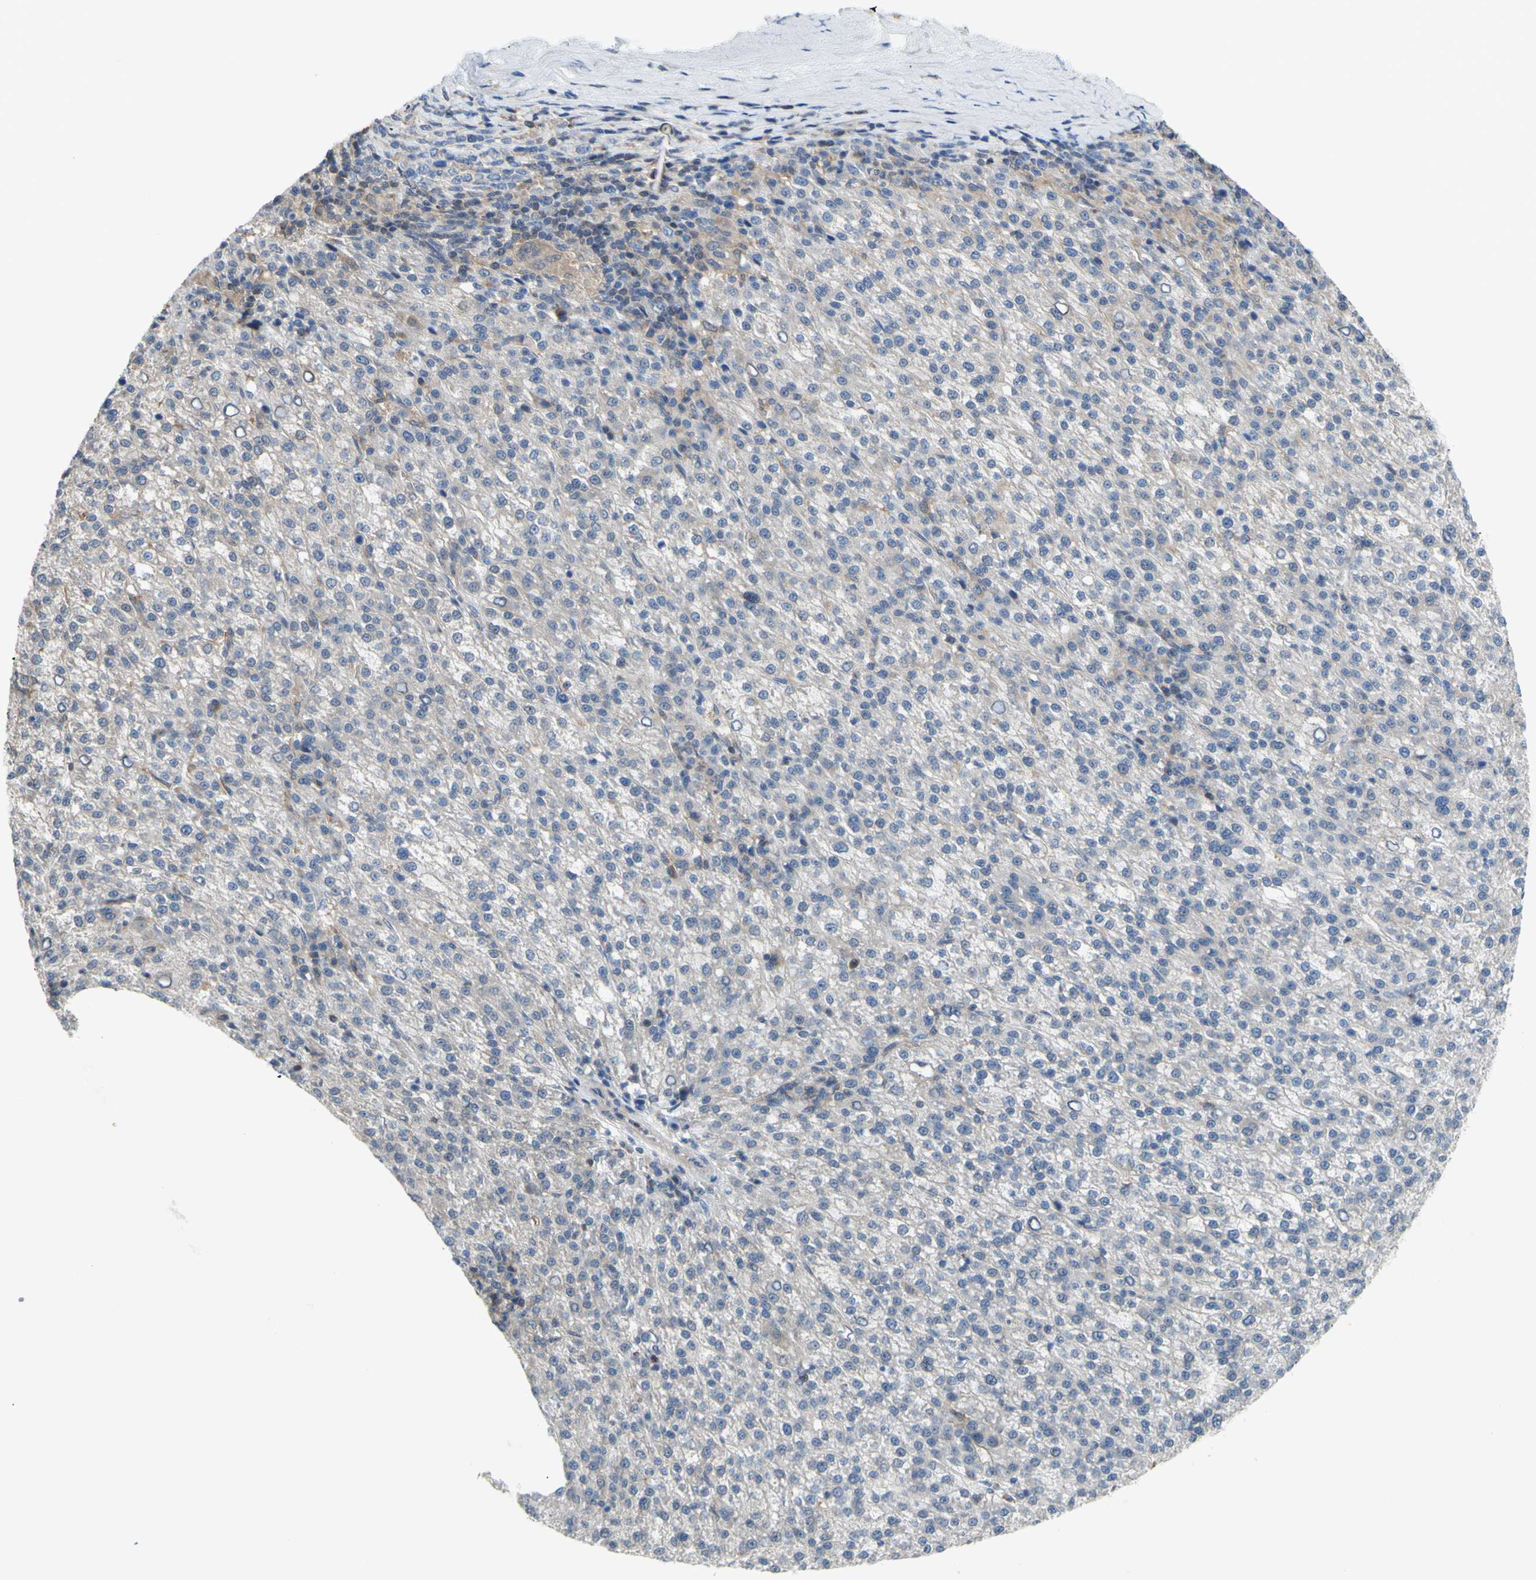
{"staining": {"intensity": "weak", "quantity": "25%-75%", "location": "cytoplasmic/membranous"}, "tissue": "liver cancer", "cell_type": "Tumor cells", "image_type": "cancer", "snomed": [{"axis": "morphology", "description": "Carcinoma, Hepatocellular, NOS"}, {"axis": "topography", "description": "Liver"}], "caption": "Liver hepatocellular carcinoma stained for a protein shows weak cytoplasmic/membranous positivity in tumor cells. (brown staining indicates protein expression, while blue staining denotes nuclei).", "gene": "UPK3B", "patient": {"sex": "female", "age": 58}}